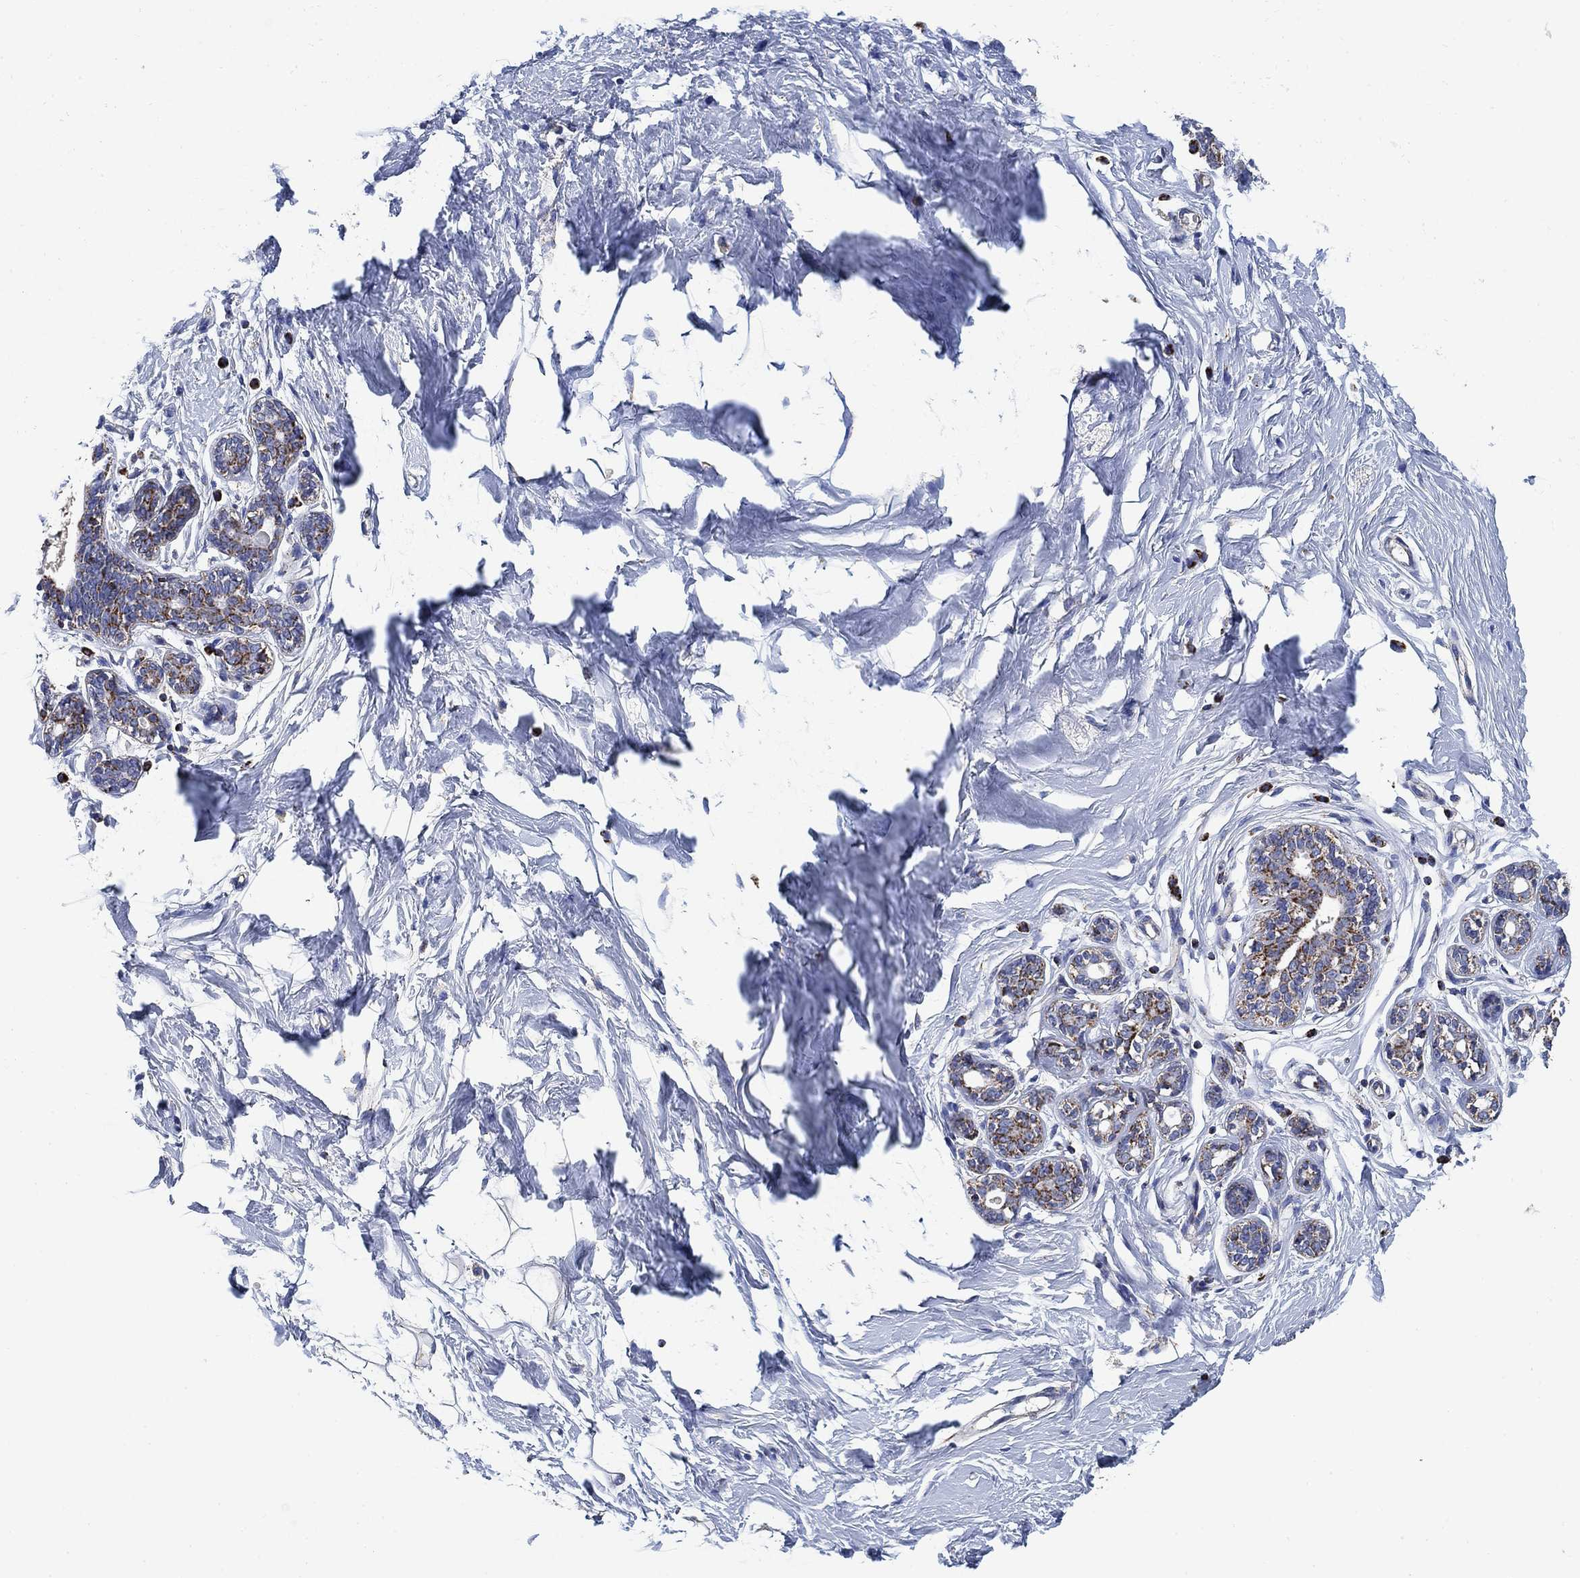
{"staining": {"intensity": "negative", "quantity": "none", "location": "none"}, "tissue": "breast", "cell_type": "Adipocytes", "image_type": "normal", "snomed": [{"axis": "morphology", "description": "Normal tissue, NOS"}, {"axis": "topography", "description": "Breast"}], "caption": "Human breast stained for a protein using immunohistochemistry demonstrates no expression in adipocytes.", "gene": "NDUFS3", "patient": {"sex": "female", "age": 37}}